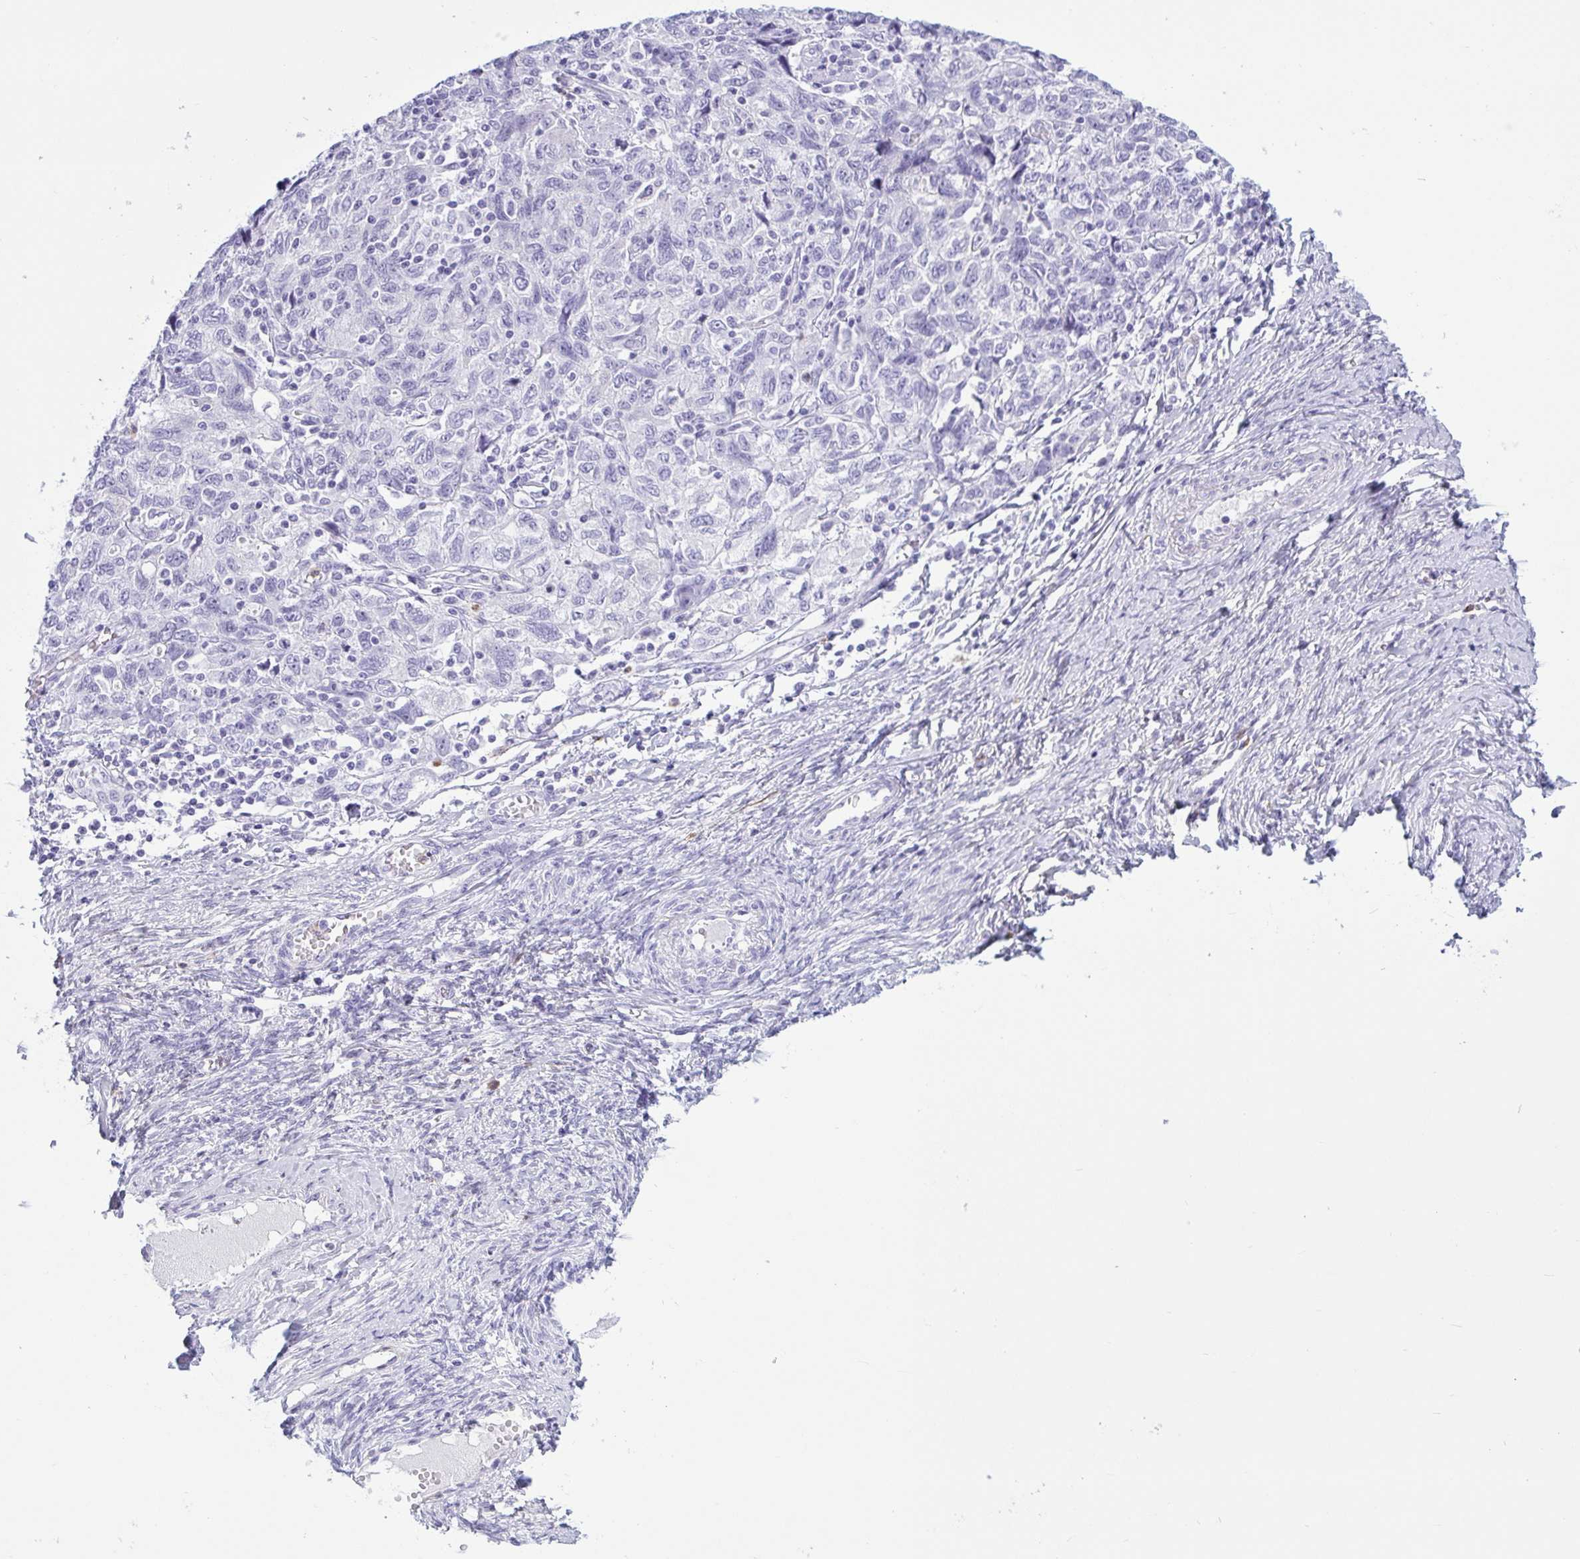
{"staining": {"intensity": "negative", "quantity": "none", "location": "none"}, "tissue": "ovarian cancer", "cell_type": "Tumor cells", "image_type": "cancer", "snomed": [{"axis": "morphology", "description": "Carcinoma, NOS"}, {"axis": "morphology", "description": "Cystadenocarcinoma, serous, NOS"}, {"axis": "topography", "description": "Ovary"}], "caption": "Ovarian cancer (serous cystadenocarcinoma) stained for a protein using immunohistochemistry demonstrates no staining tumor cells.", "gene": "ARHGAP42", "patient": {"sex": "female", "age": 69}}